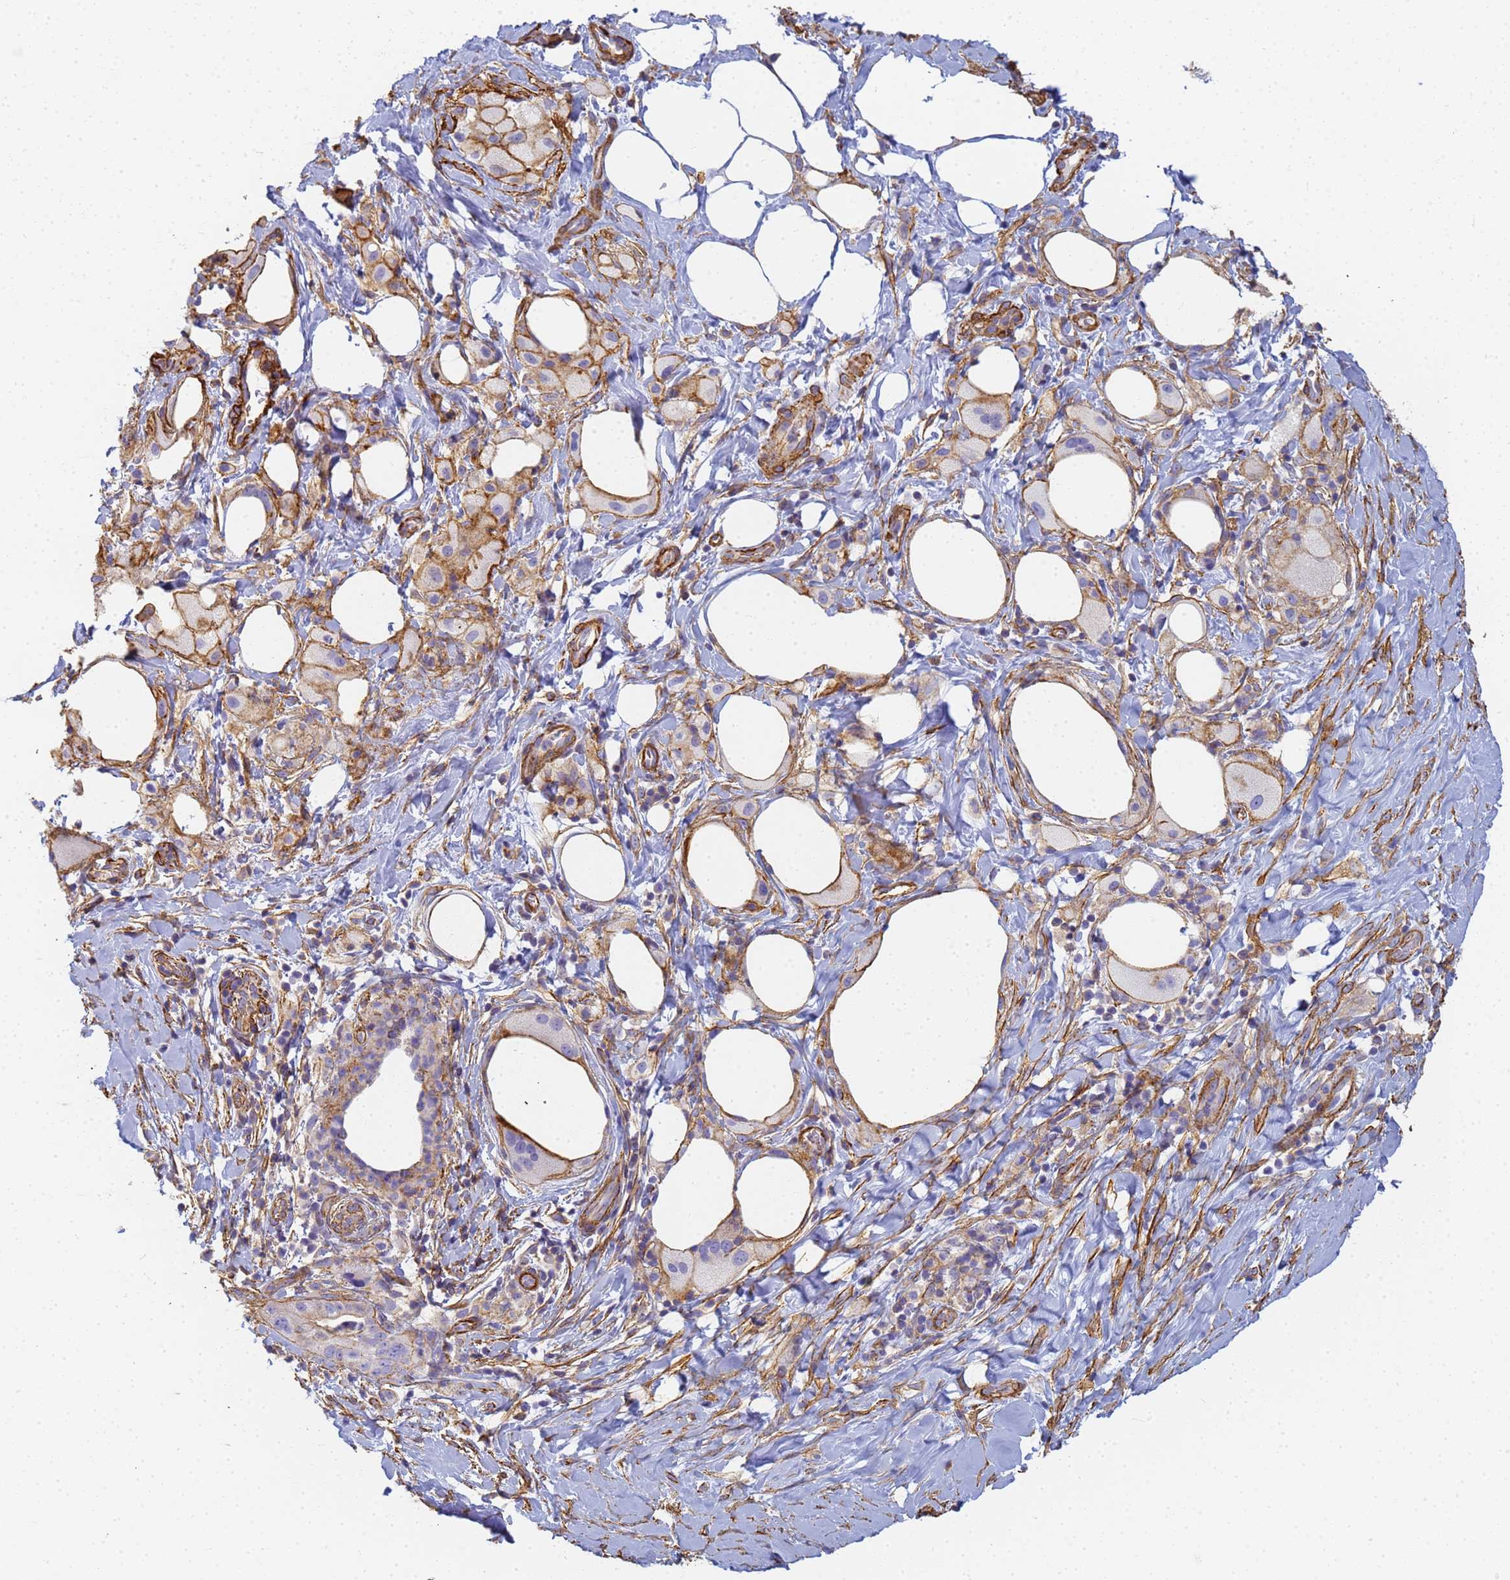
{"staining": {"intensity": "moderate", "quantity": ">75%", "location": "cytoplasmic/membranous"}, "tissue": "pancreatic cancer", "cell_type": "Tumor cells", "image_type": "cancer", "snomed": [{"axis": "morphology", "description": "Adenocarcinoma, NOS"}, {"axis": "topography", "description": "Pancreas"}], "caption": "Adenocarcinoma (pancreatic) was stained to show a protein in brown. There is medium levels of moderate cytoplasmic/membranous expression in about >75% of tumor cells. The staining was performed using DAB (3,3'-diaminobenzidine) to visualize the protein expression in brown, while the nuclei were stained in blue with hematoxylin (Magnification: 20x).", "gene": "TPM1", "patient": {"sex": "male", "age": 58}}